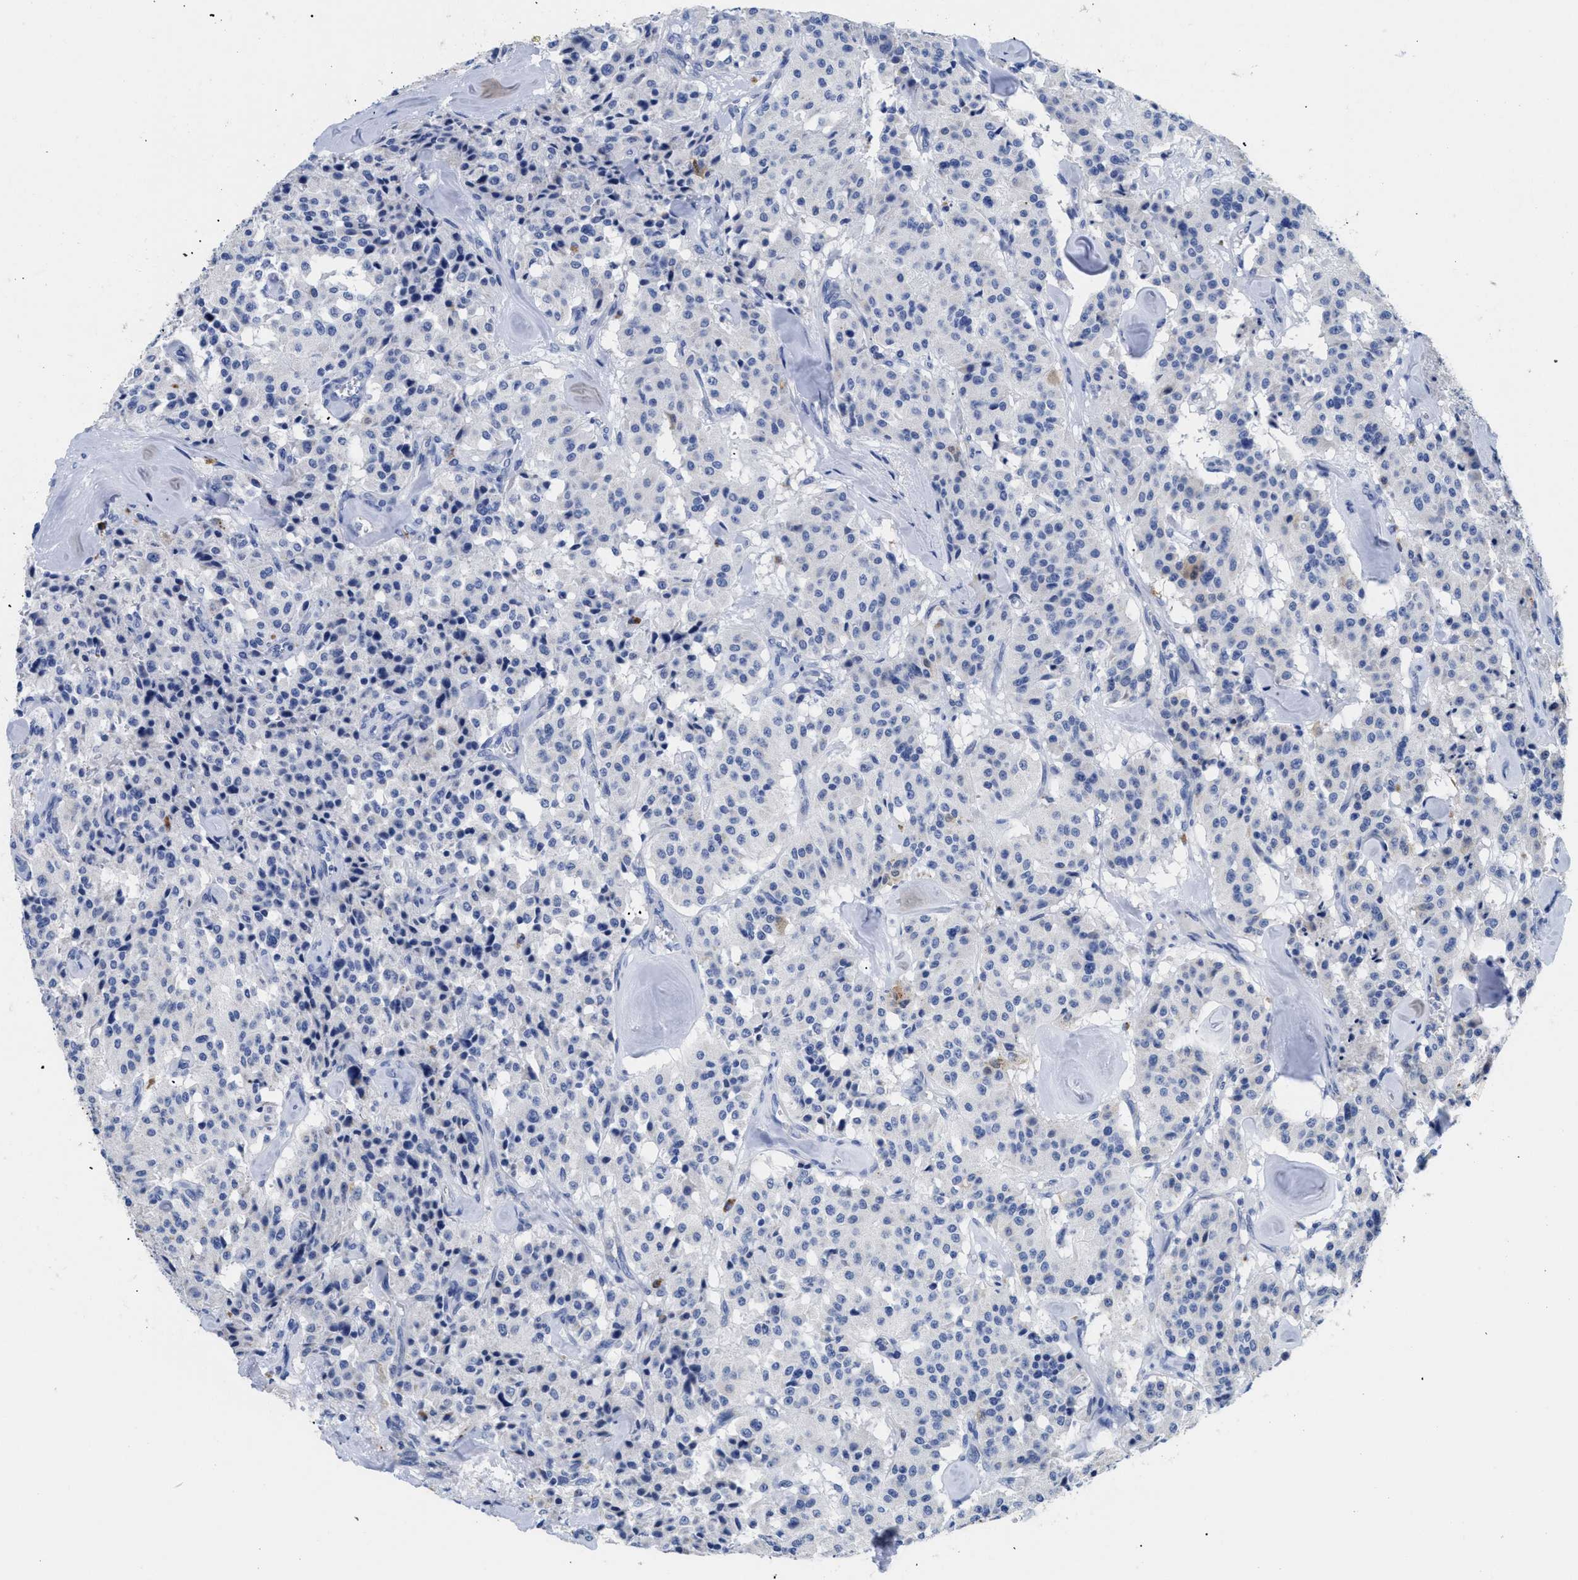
{"staining": {"intensity": "negative", "quantity": "none", "location": "none"}, "tissue": "carcinoid", "cell_type": "Tumor cells", "image_type": "cancer", "snomed": [{"axis": "morphology", "description": "Carcinoid, malignant, NOS"}, {"axis": "topography", "description": "Lung"}], "caption": "IHC image of neoplastic tissue: human carcinoid stained with DAB (3,3'-diaminobenzidine) exhibits no significant protein positivity in tumor cells.", "gene": "APOBEC2", "patient": {"sex": "male", "age": 30}}